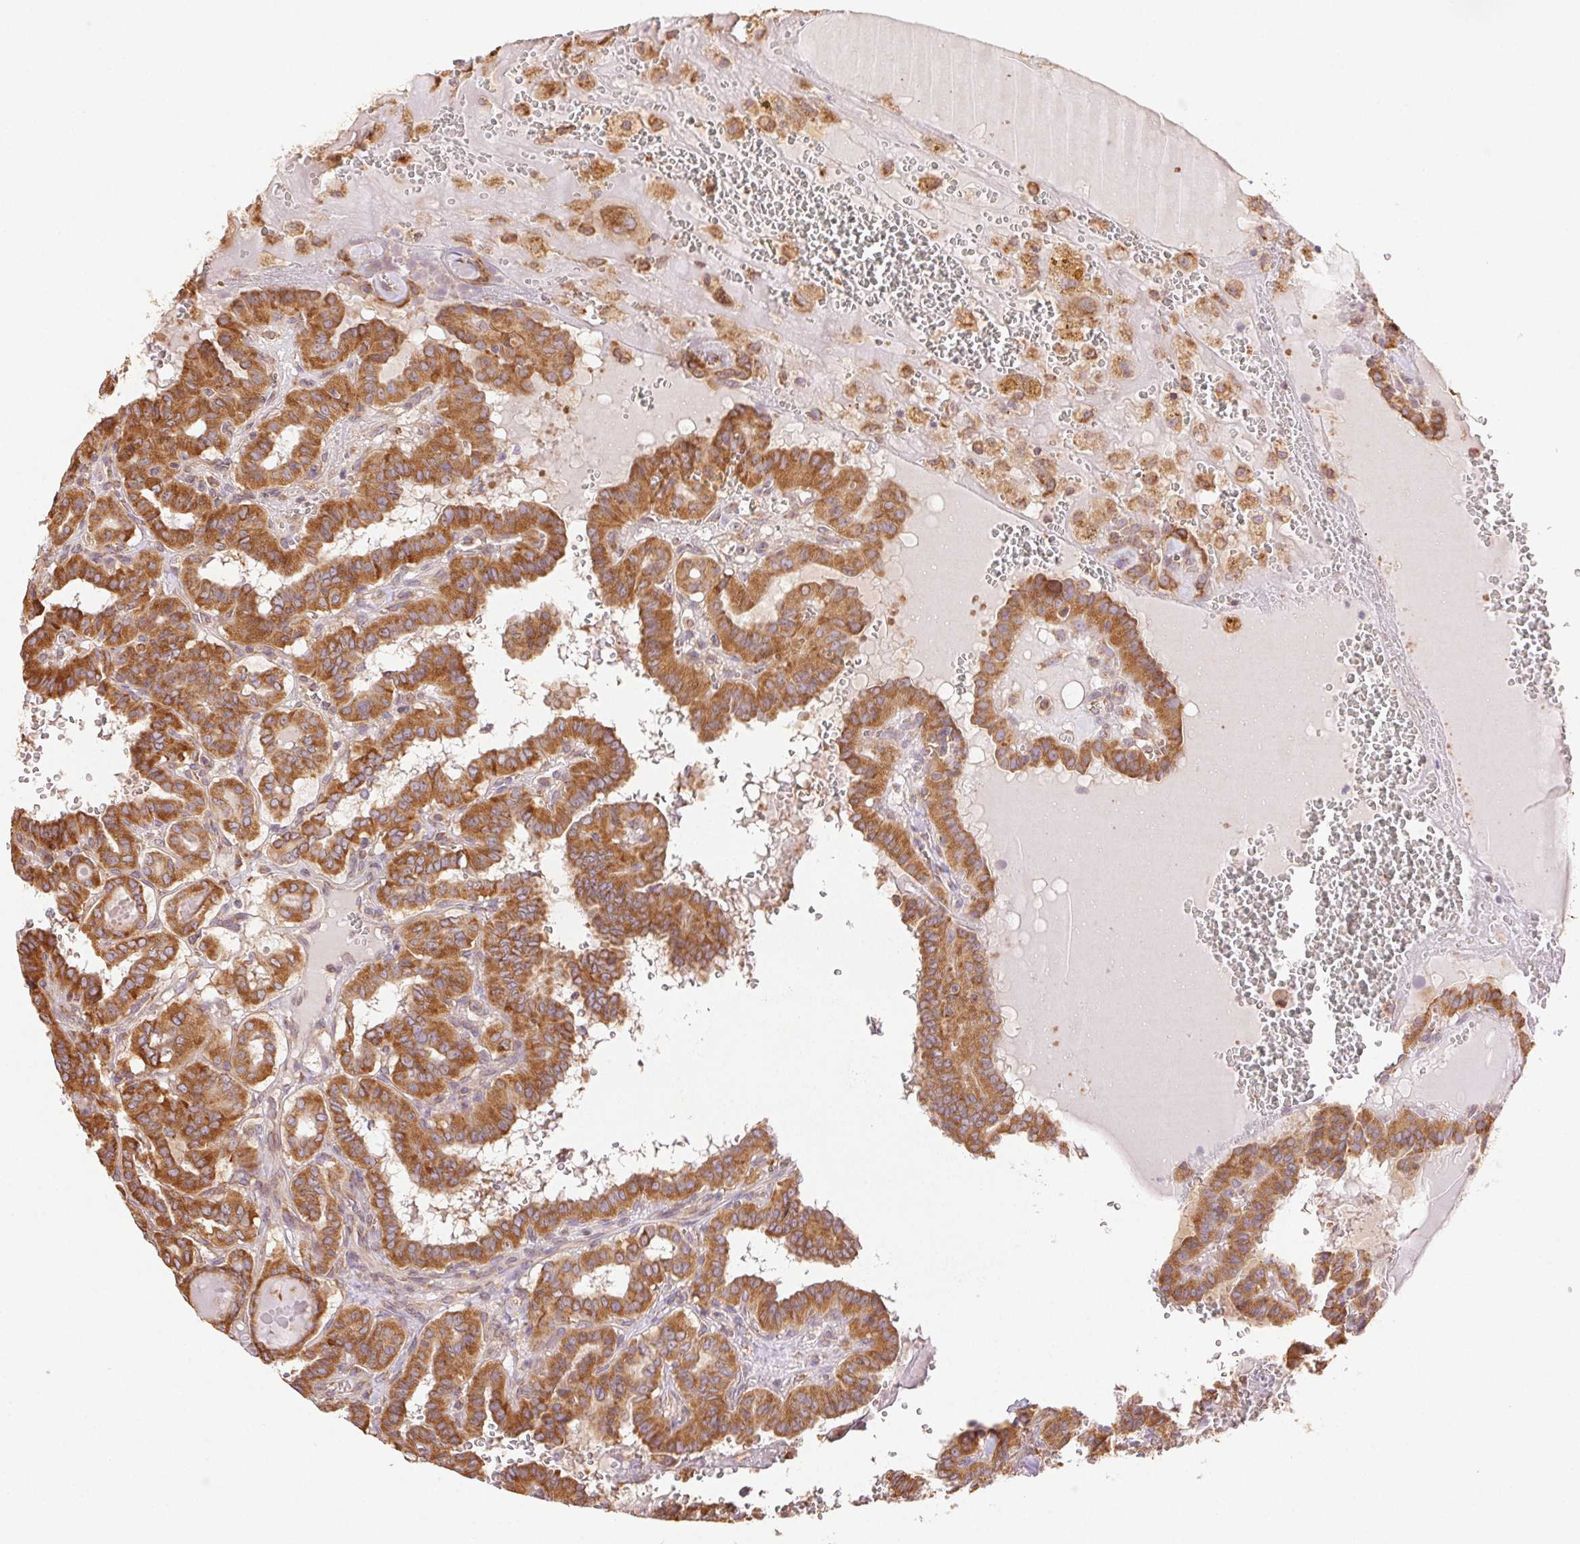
{"staining": {"intensity": "strong", "quantity": ">75%", "location": "cytoplasmic/membranous"}, "tissue": "thyroid cancer", "cell_type": "Tumor cells", "image_type": "cancer", "snomed": [{"axis": "morphology", "description": "Papillary adenocarcinoma, NOS"}, {"axis": "topography", "description": "Thyroid gland"}], "caption": "This micrograph demonstrates thyroid cancer (papillary adenocarcinoma) stained with immunohistochemistry to label a protein in brown. The cytoplasmic/membranous of tumor cells show strong positivity for the protein. Nuclei are counter-stained blue.", "gene": "ENTREP1", "patient": {"sex": "female", "age": 21}}